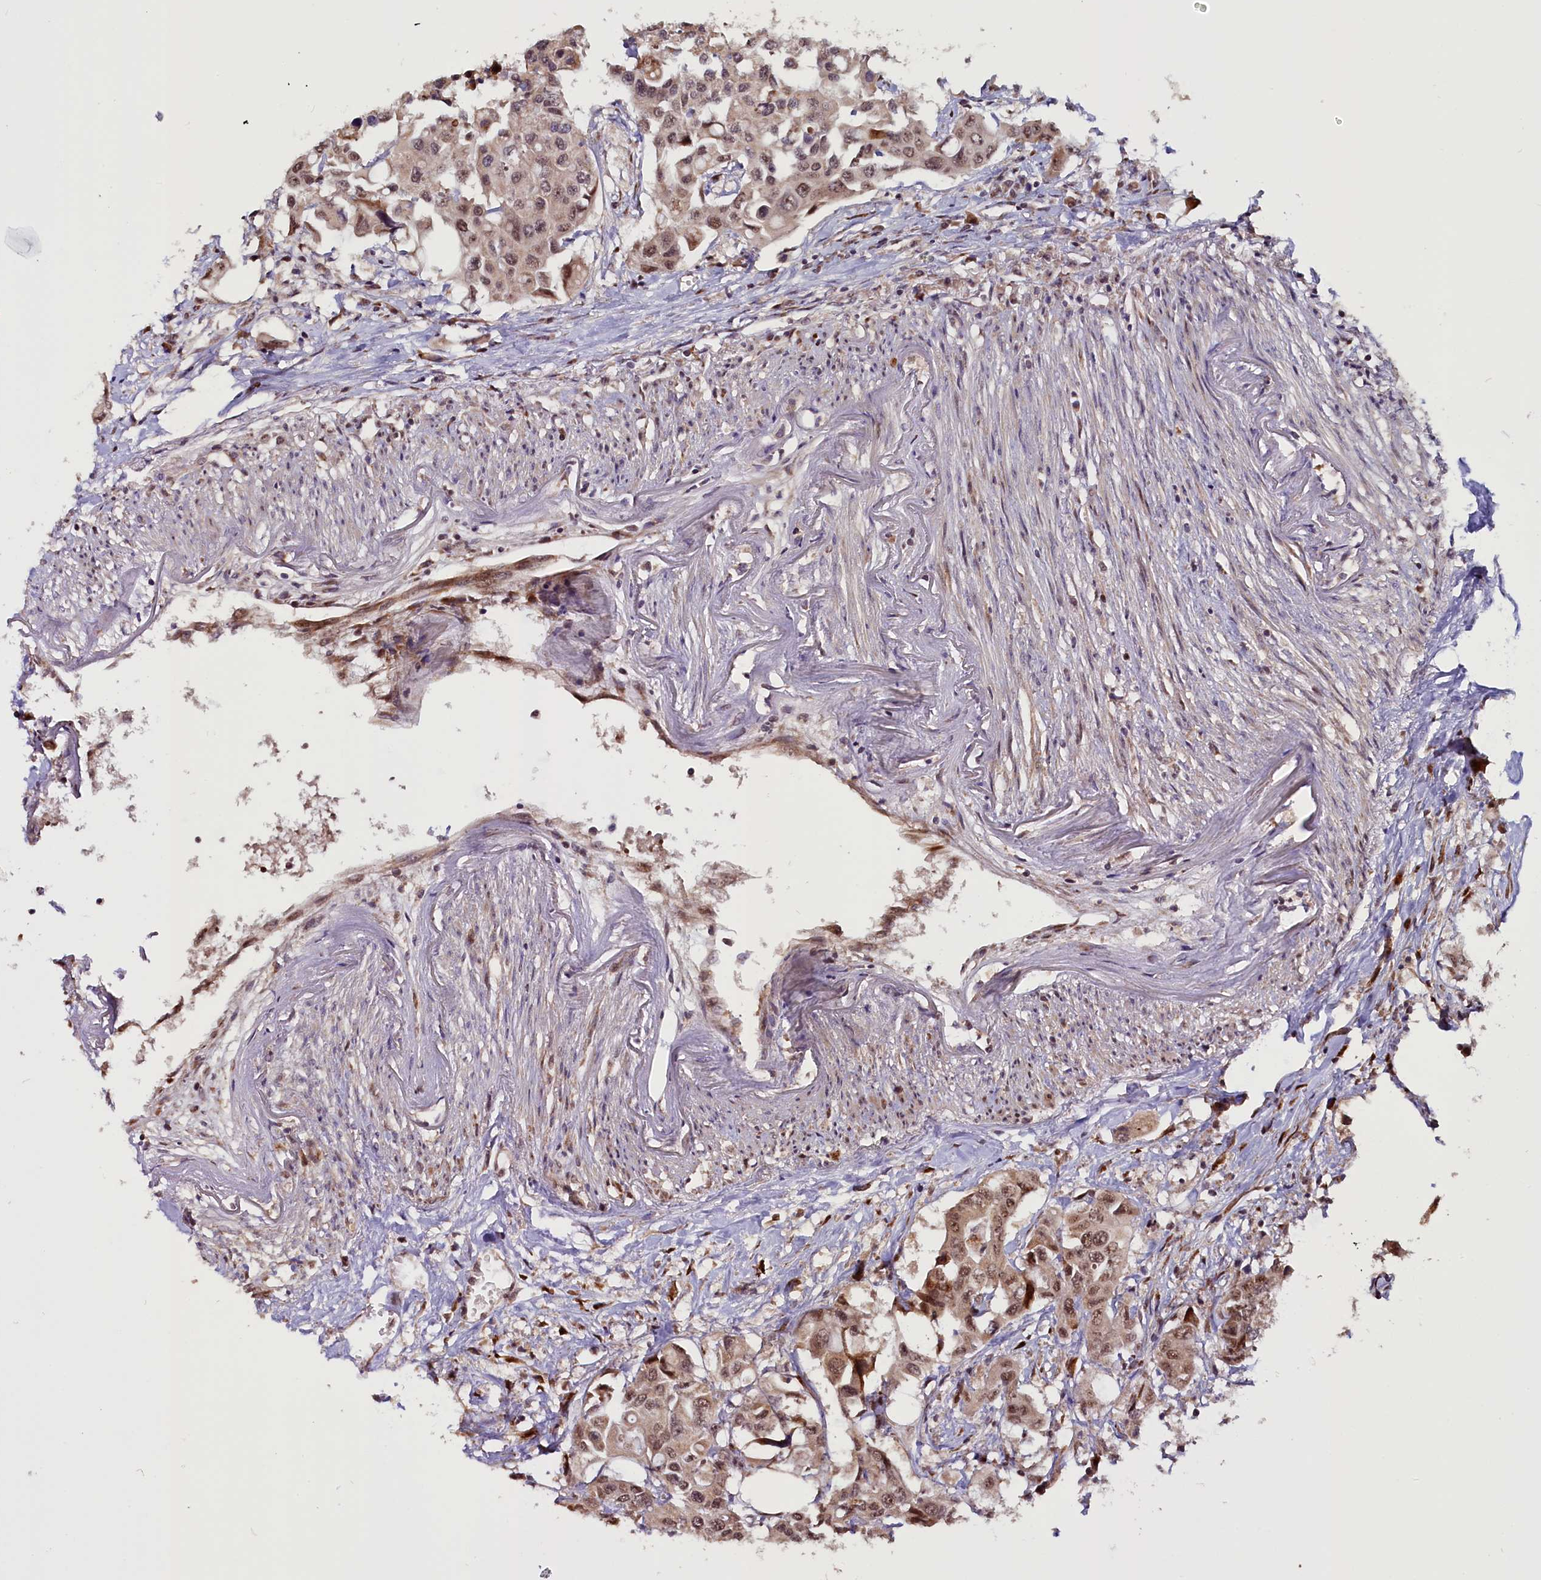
{"staining": {"intensity": "moderate", "quantity": ">75%", "location": "nuclear"}, "tissue": "colorectal cancer", "cell_type": "Tumor cells", "image_type": "cancer", "snomed": [{"axis": "morphology", "description": "Adenocarcinoma, NOS"}, {"axis": "topography", "description": "Colon"}], "caption": "Immunohistochemistry (IHC) micrograph of human colorectal cancer (adenocarcinoma) stained for a protein (brown), which shows medium levels of moderate nuclear positivity in approximately >75% of tumor cells.", "gene": "RPUSD2", "patient": {"sex": "male", "age": 77}}